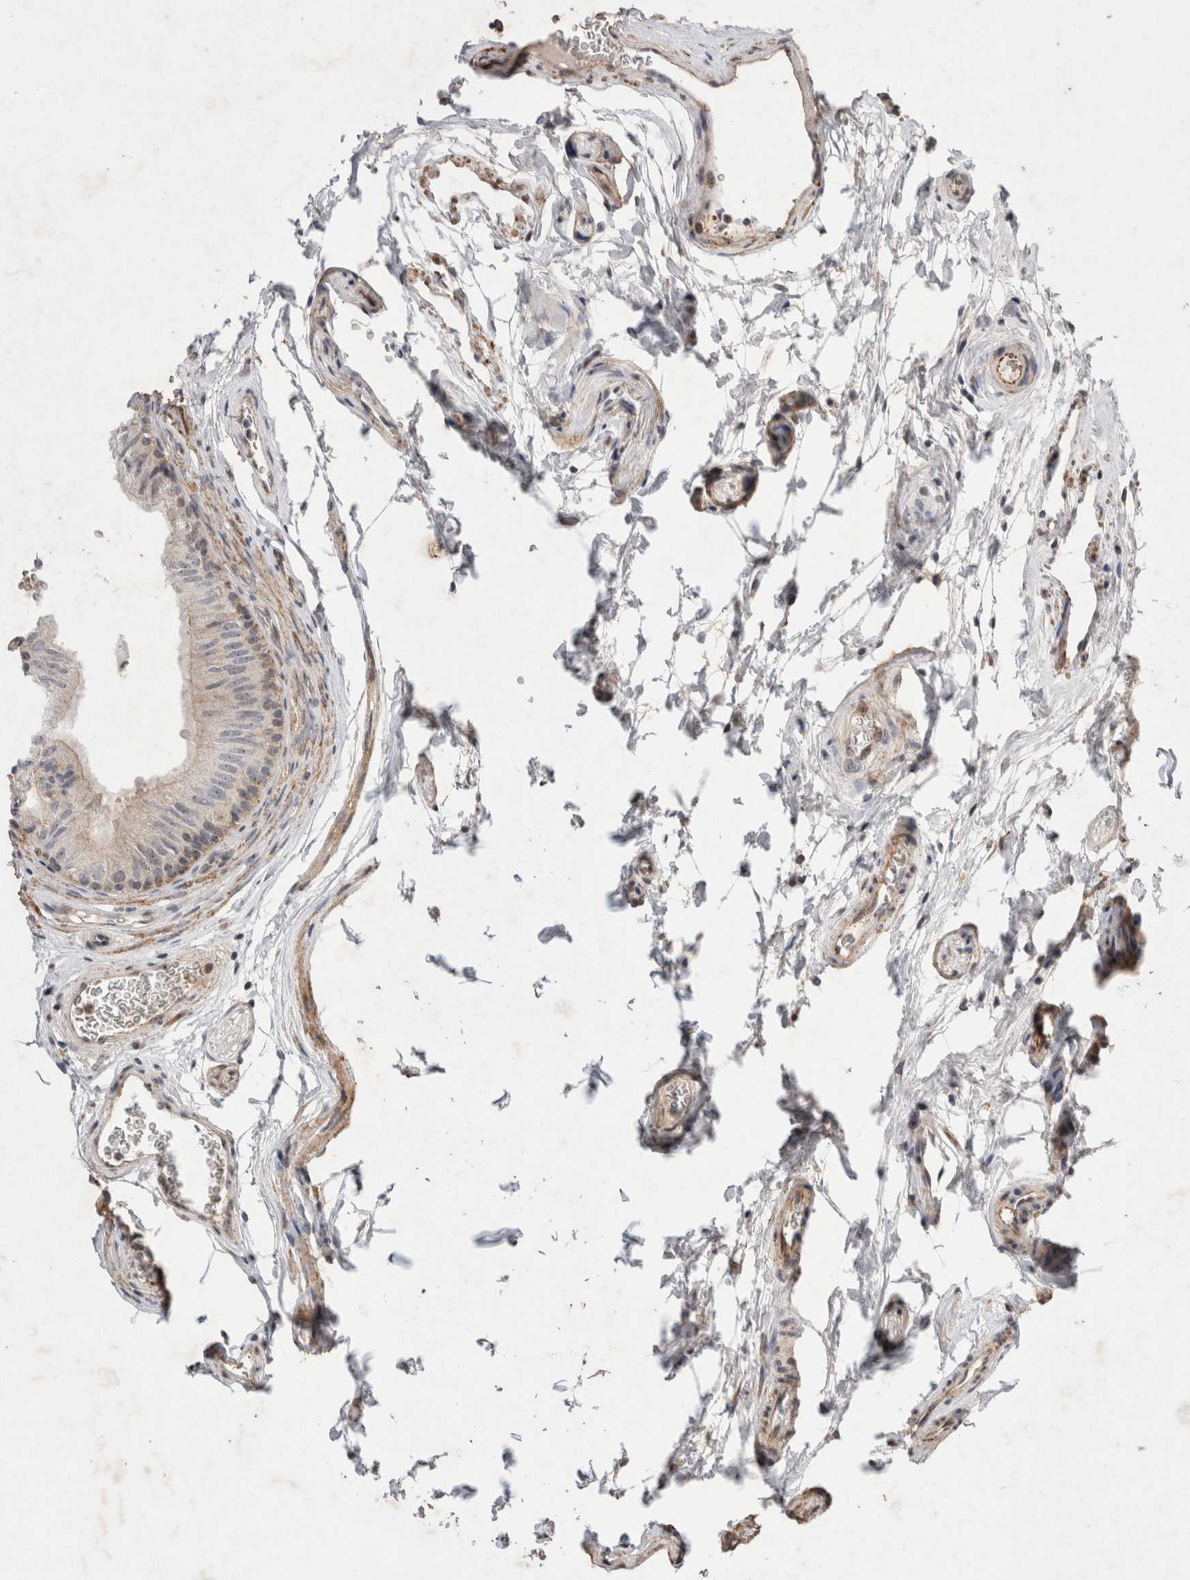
{"staining": {"intensity": "weak", "quantity": "<25%", "location": "cytoplasmic/membranous"}, "tissue": "epididymis", "cell_type": "Glandular cells", "image_type": "normal", "snomed": [{"axis": "morphology", "description": "Normal tissue, NOS"}, {"axis": "topography", "description": "Epididymis"}], "caption": "Epididymis was stained to show a protein in brown. There is no significant expression in glandular cells. (Brightfield microscopy of DAB IHC at high magnification).", "gene": "STK11", "patient": {"sex": "male", "age": 36}}